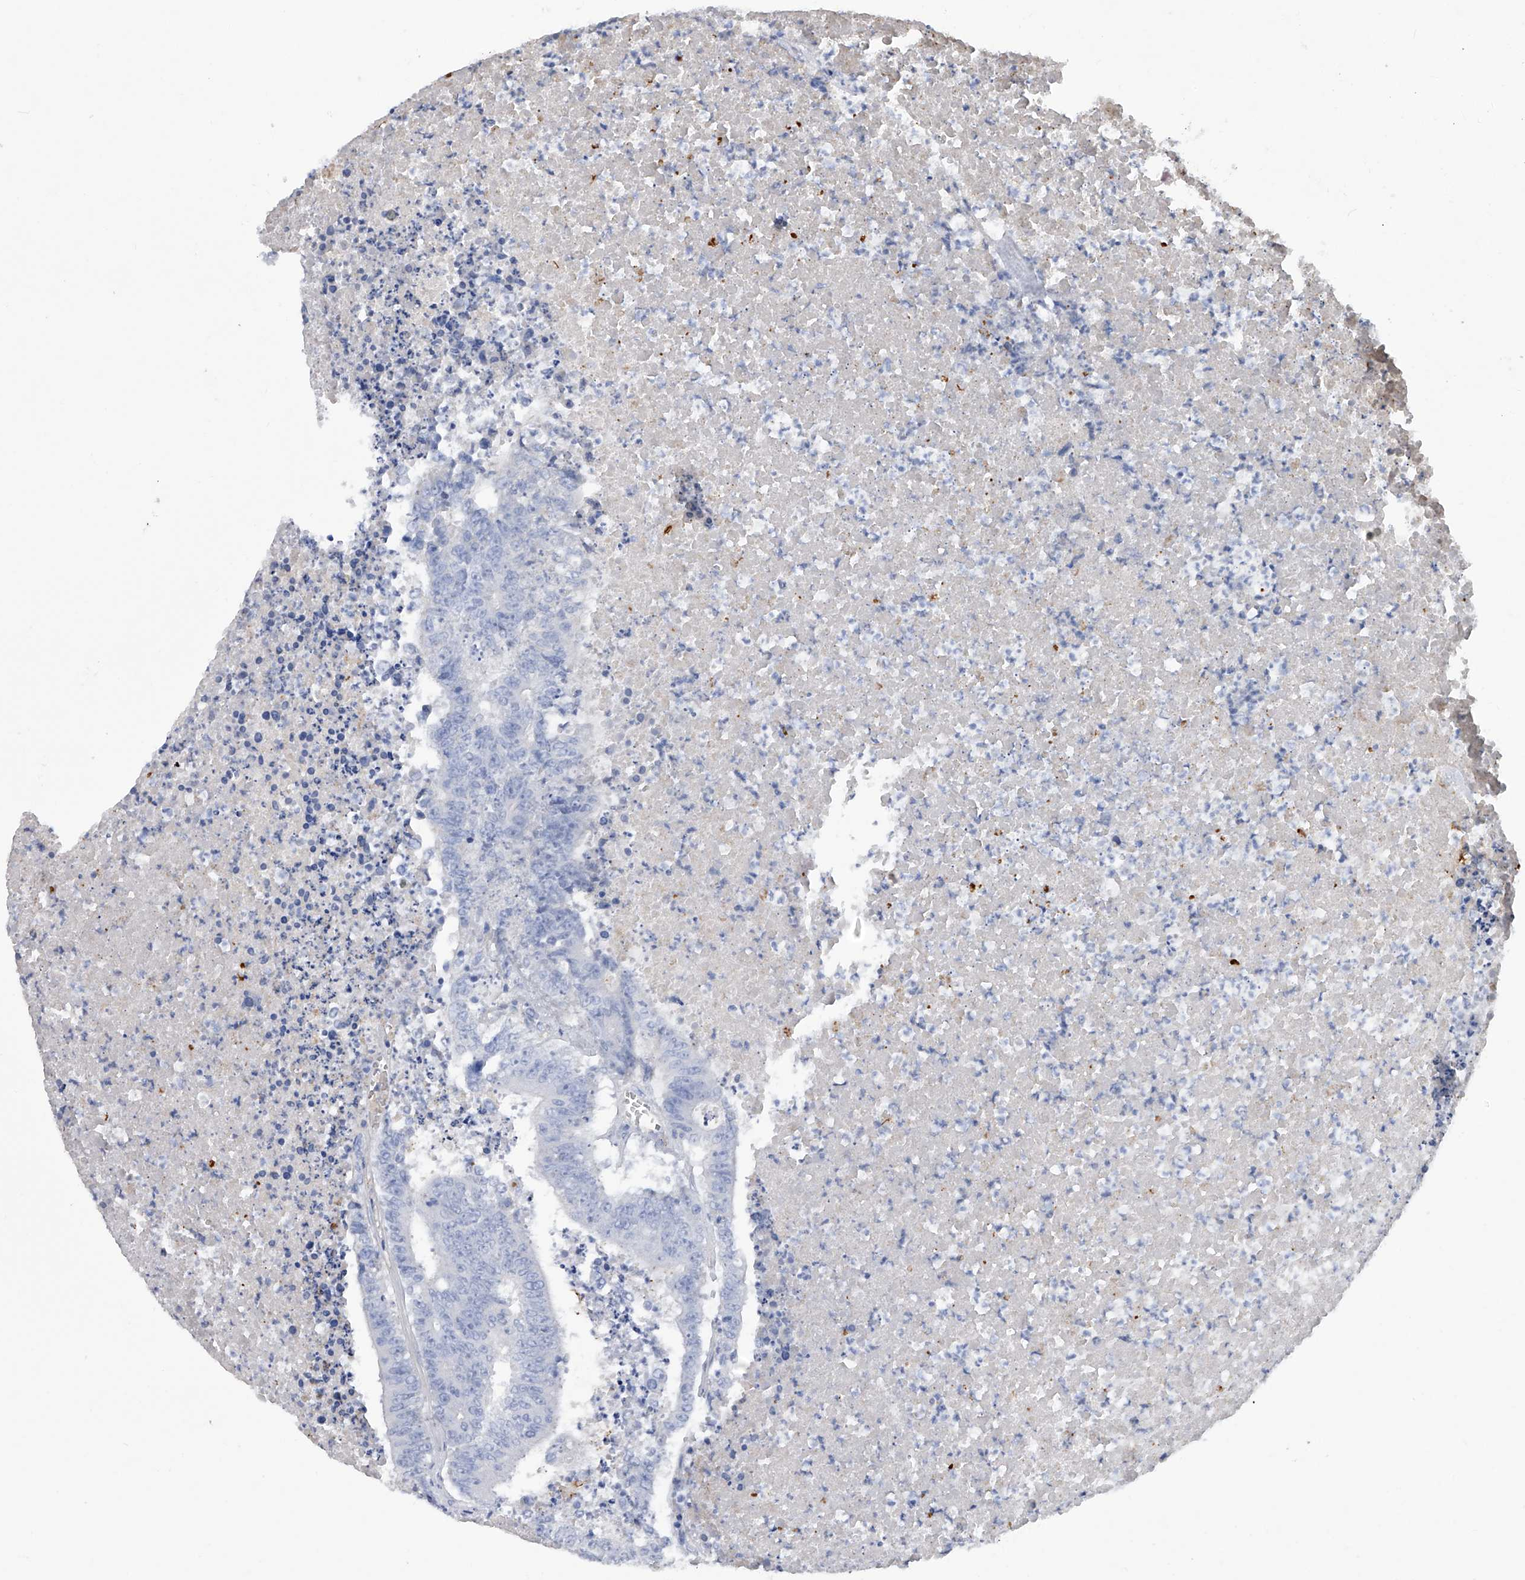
{"staining": {"intensity": "negative", "quantity": "none", "location": "none"}, "tissue": "colorectal cancer", "cell_type": "Tumor cells", "image_type": "cancer", "snomed": [{"axis": "morphology", "description": "Adenocarcinoma, NOS"}, {"axis": "topography", "description": "Colon"}], "caption": "DAB immunohistochemical staining of human colorectal cancer shows no significant staining in tumor cells. (DAB immunohistochemistry with hematoxylin counter stain).", "gene": "RWDD2A", "patient": {"sex": "male", "age": 87}}